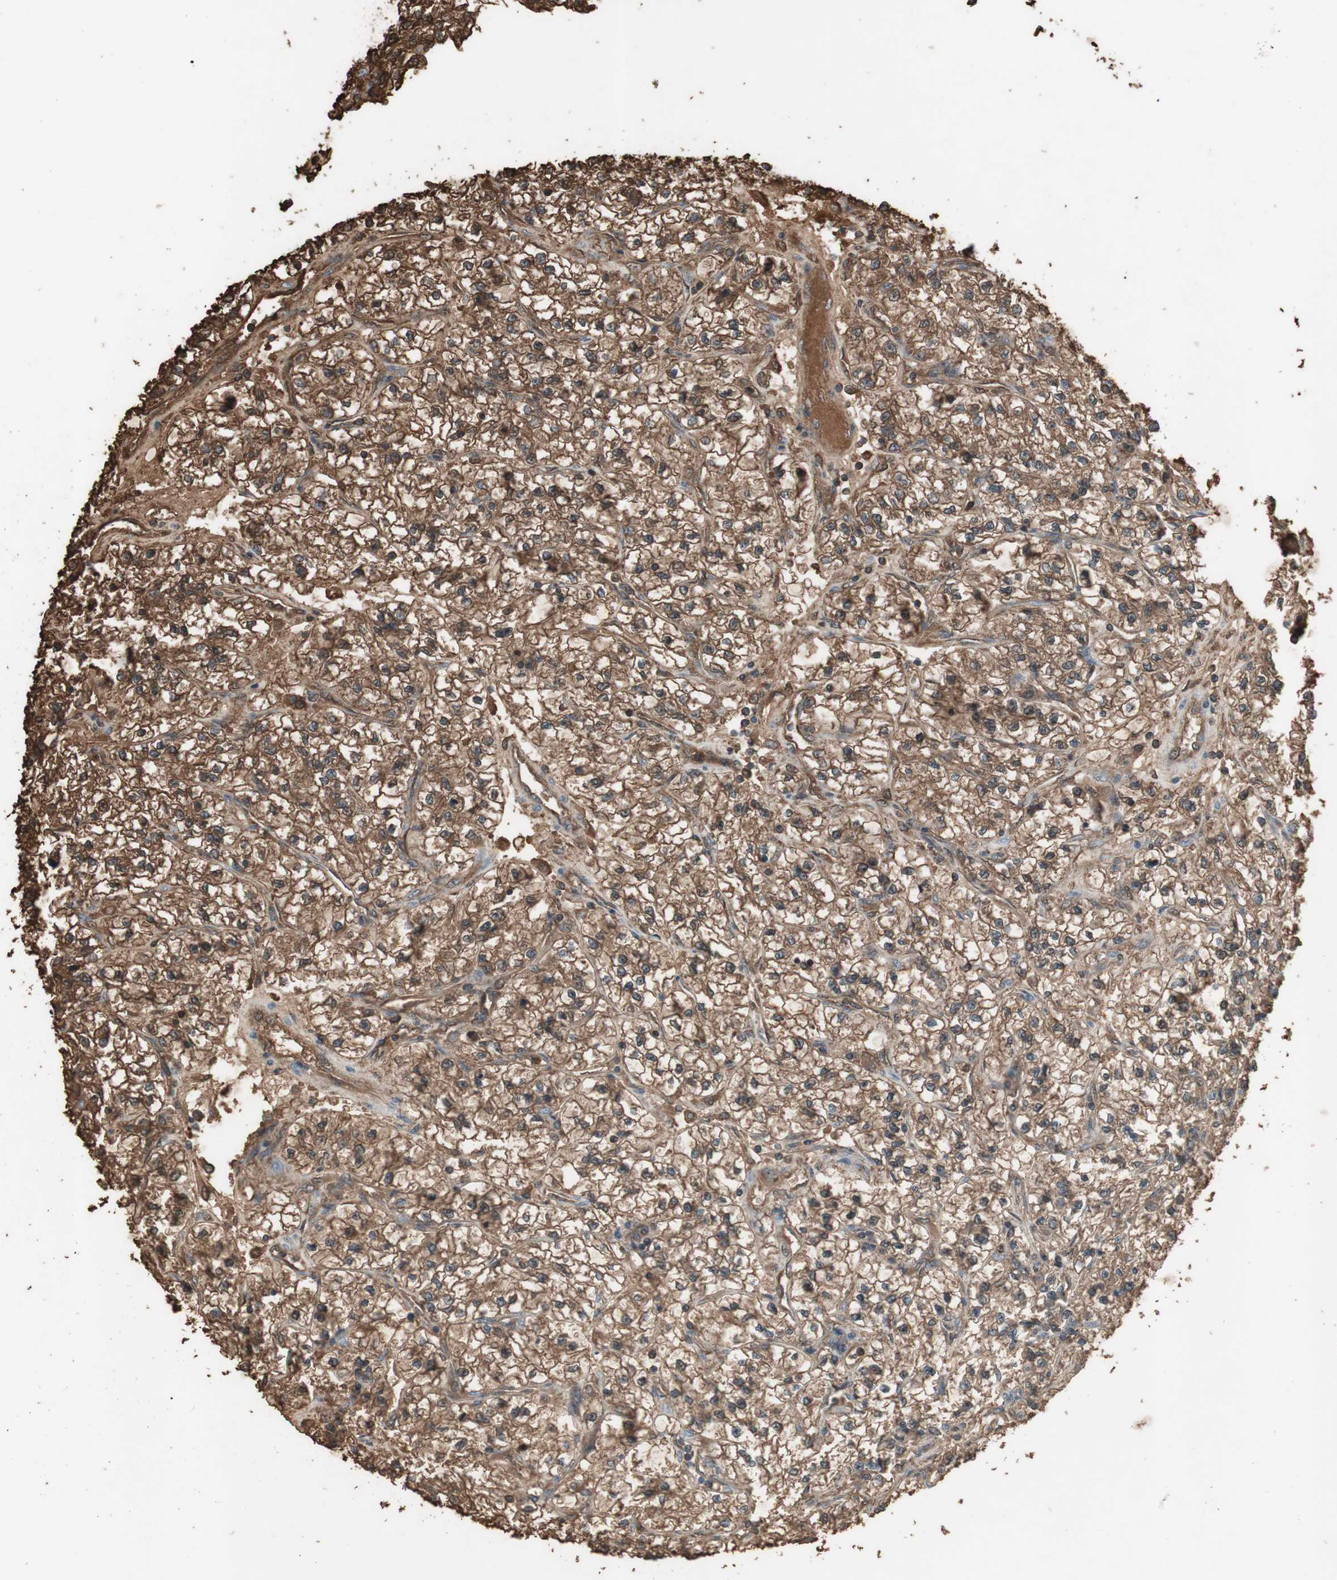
{"staining": {"intensity": "moderate", "quantity": ">75%", "location": "cytoplasmic/membranous"}, "tissue": "renal cancer", "cell_type": "Tumor cells", "image_type": "cancer", "snomed": [{"axis": "morphology", "description": "Adenocarcinoma, NOS"}, {"axis": "topography", "description": "Kidney"}], "caption": "A histopathology image of renal adenocarcinoma stained for a protein shows moderate cytoplasmic/membranous brown staining in tumor cells.", "gene": "MMP14", "patient": {"sex": "female", "age": 57}}